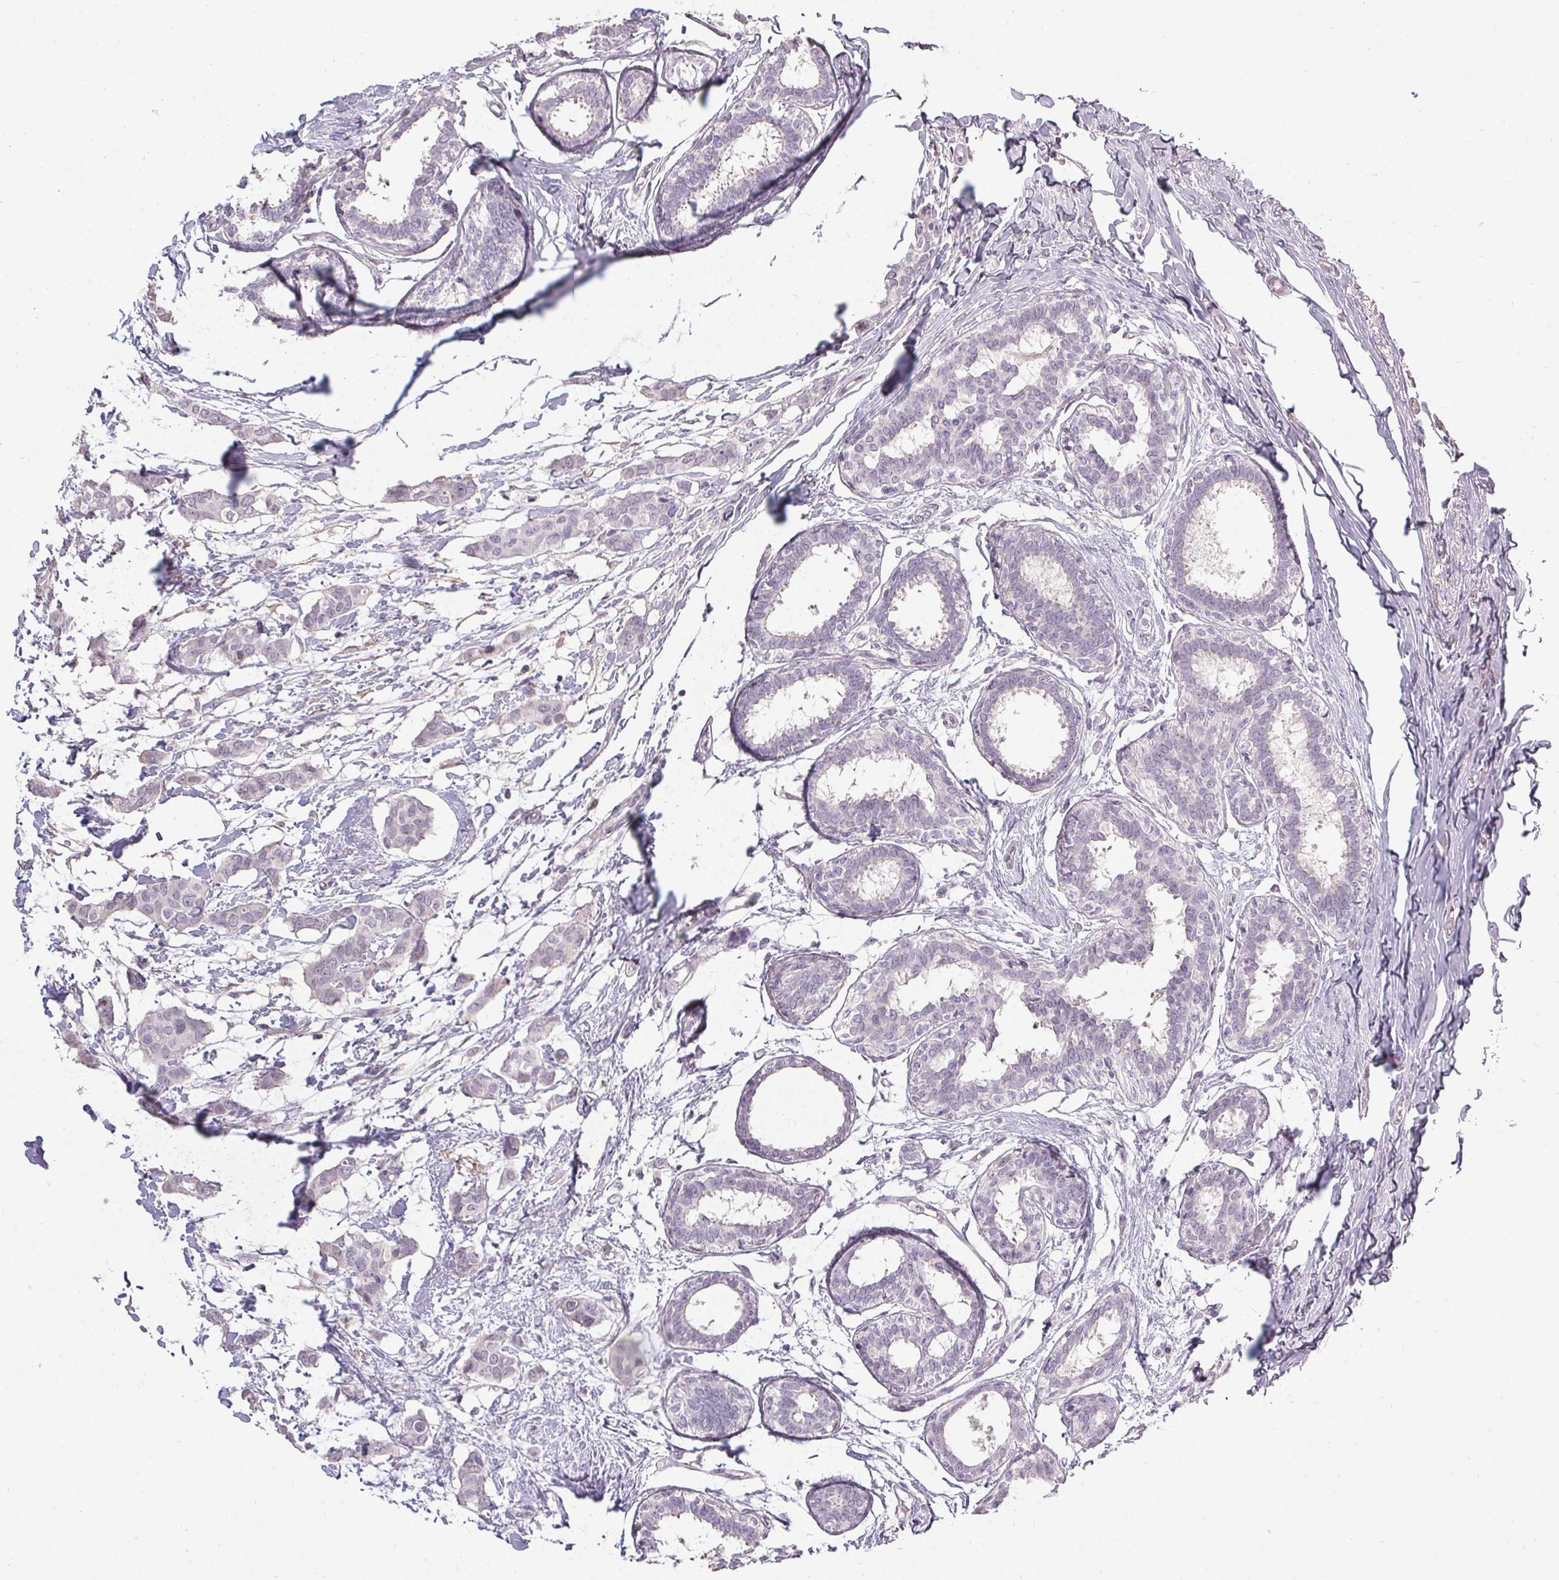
{"staining": {"intensity": "negative", "quantity": "none", "location": "none"}, "tissue": "breast cancer", "cell_type": "Tumor cells", "image_type": "cancer", "snomed": [{"axis": "morphology", "description": "Duct carcinoma"}, {"axis": "topography", "description": "Breast"}], "caption": "Human breast cancer (infiltrating ductal carcinoma) stained for a protein using immunohistochemistry exhibits no expression in tumor cells.", "gene": "PMEL", "patient": {"sex": "female", "age": 62}}